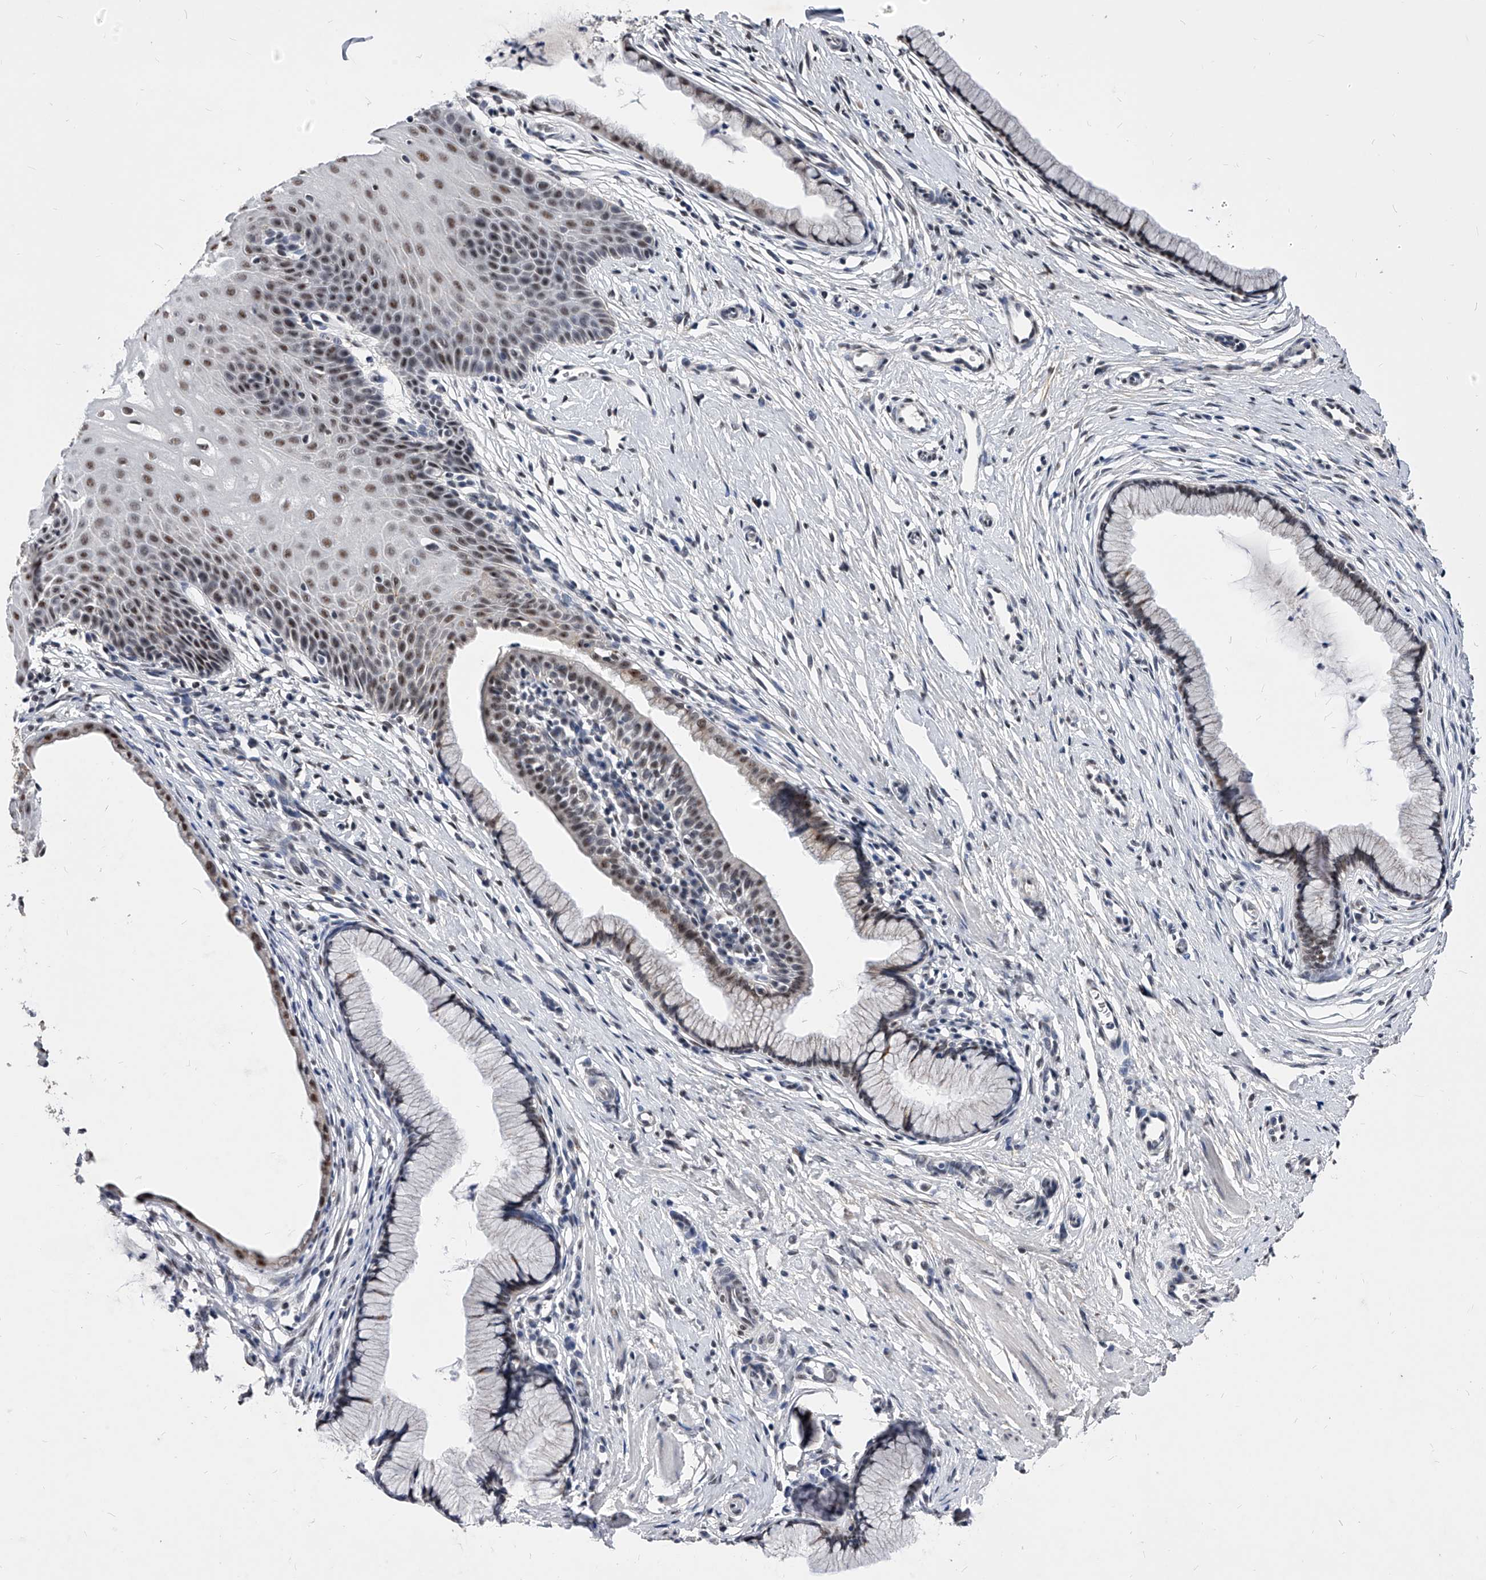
{"staining": {"intensity": "moderate", "quantity": "25%-75%", "location": "nuclear"}, "tissue": "cervix", "cell_type": "Glandular cells", "image_type": "normal", "snomed": [{"axis": "morphology", "description": "Normal tissue, NOS"}, {"axis": "topography", "description": "Cervix"}], "caption": "Glandular cells show moderate nuclear expression in approximately 25%-75% of cells in normal cervix. The protein is stained brown, and the nuclei are stained in blue (DAB IHC with brightfield microscopy, high magnification).", "gene": "ZNF529", "patient": {"sex": "female", "age": 36}}